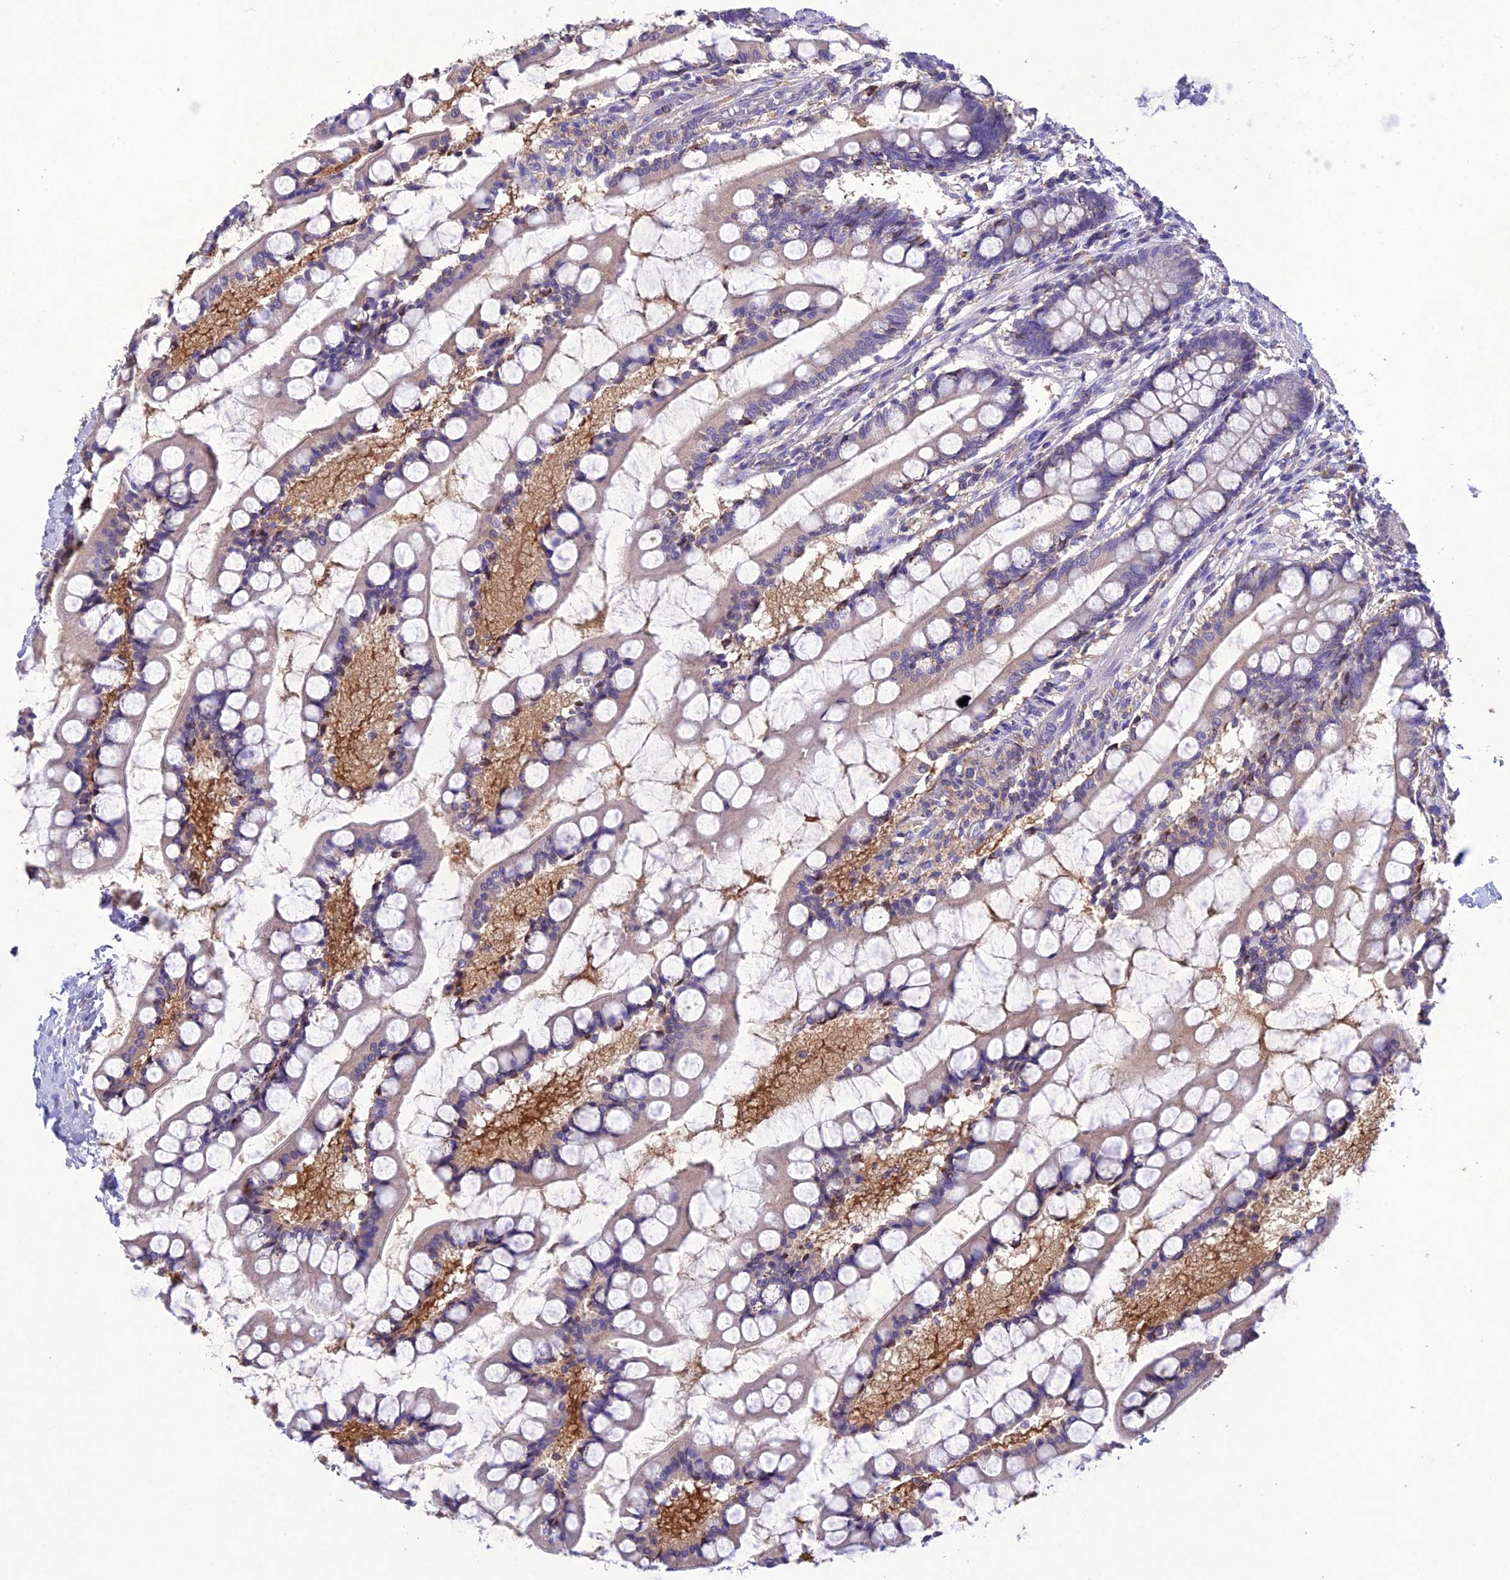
{"staining": {"intensity": "moderate", "quantity": "25%-75%", "location": "cytoplasmic/membranous"}, "tissue": "small intestine", "cell_type": "Glandular cells", "image_type": "normal", "snomed": [{"axis": "morphology", "description": "Normal tissue, NOS"}, {"axis": "topography", "description": "Small intestine"}], "caption": "IHC histopathology image of benign small intestine: human small intestine stained using immunohistochemistry reveals medium levels of moderate protein expression localized specifically in the cytoplasmic/membranous of glandular cells, appearing as a cytoplasmic/membranous brown color.", "gene": "SNX24", "patient": {"sex": "male", "age": 52}}